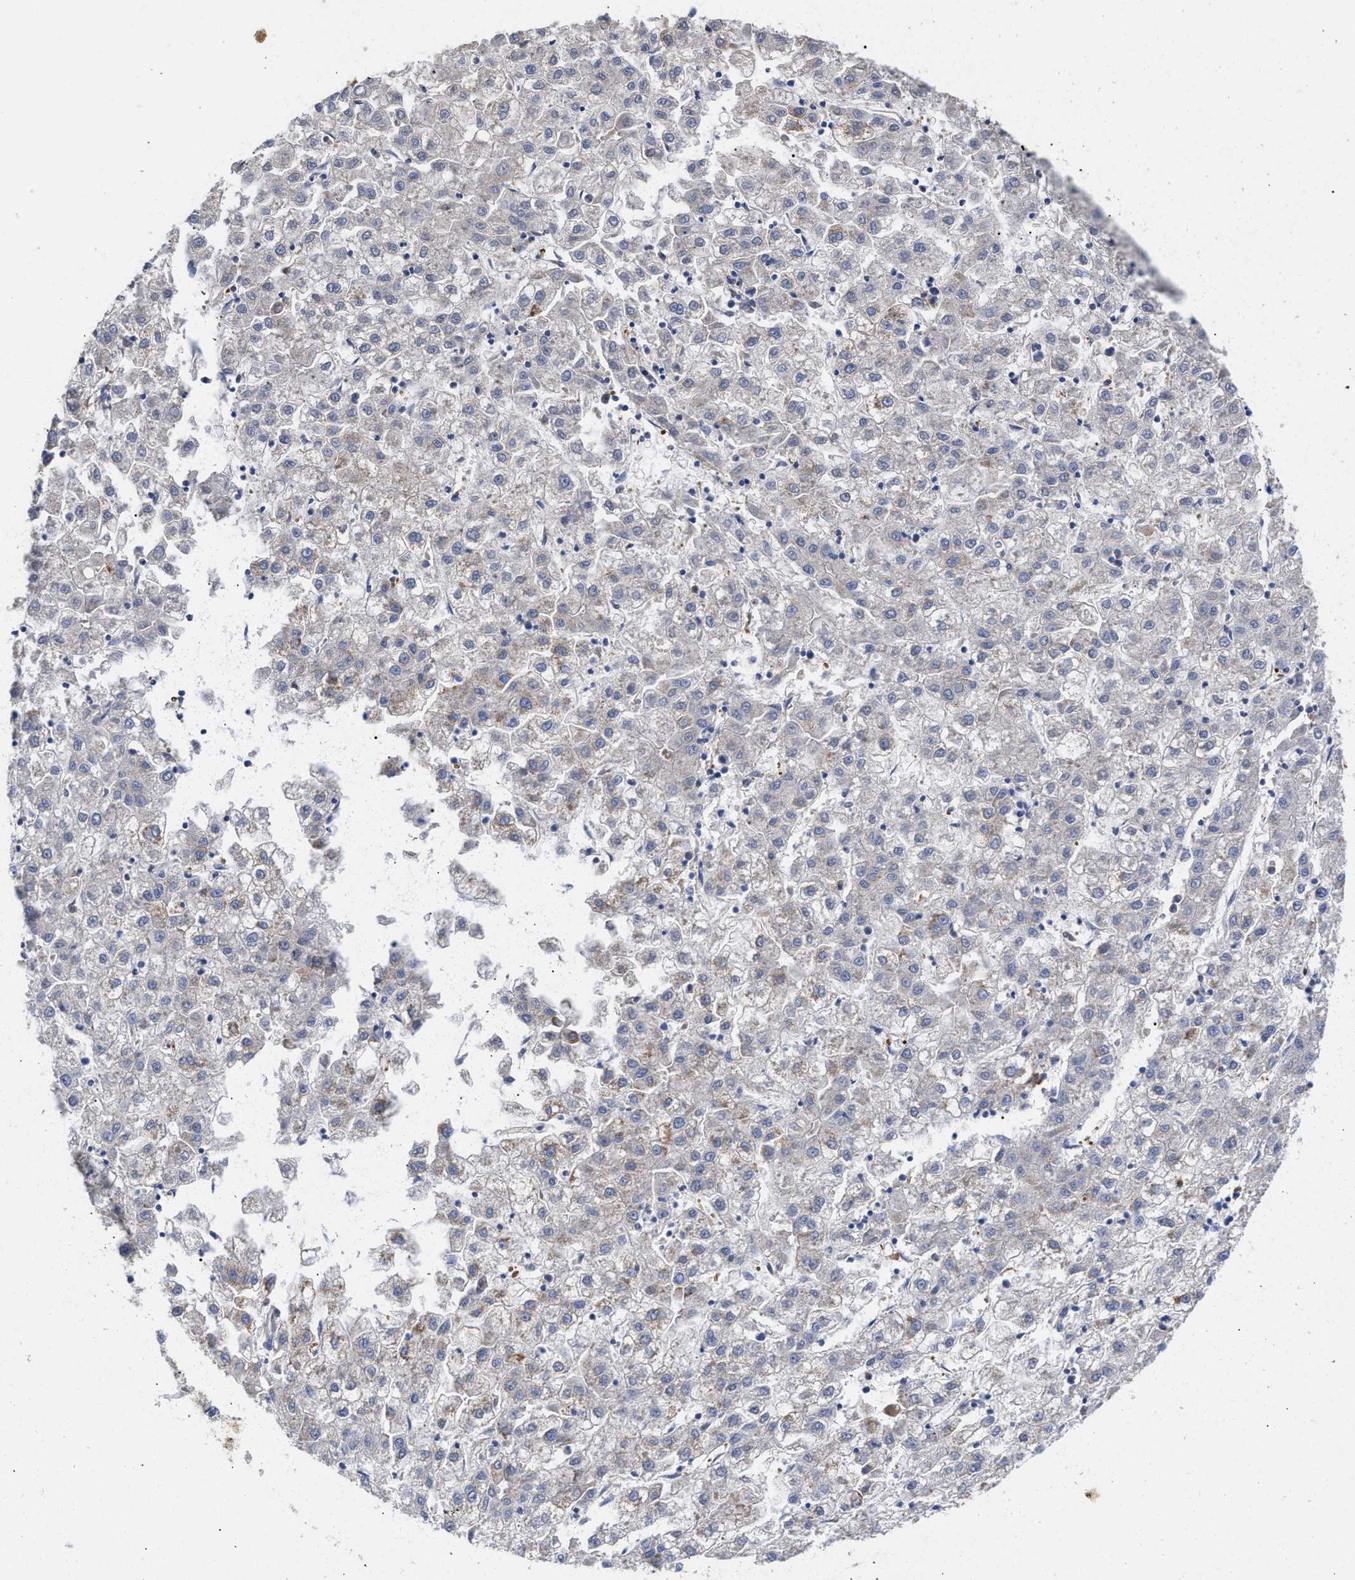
{"staining": {"intensity": "negative", "quantity": "none", "location": "none"}, "tissue": "liver cancer", "cell_type": "Tumor cells", "image_type": "cancer", "snomed": [{"axis": "morphology", "description": "Carcinoma, Hepatocellular, NOS"}, {"axis": "topography", "description": "Liver"}], "caption": "This is an immunohistochemistry photomicrograph of human liver cancer (hepatocellular carcinoma). There is no expression in tumor cells.", "gene": "HS3ST5", "patient": {"sex": "male", "age": 72}}